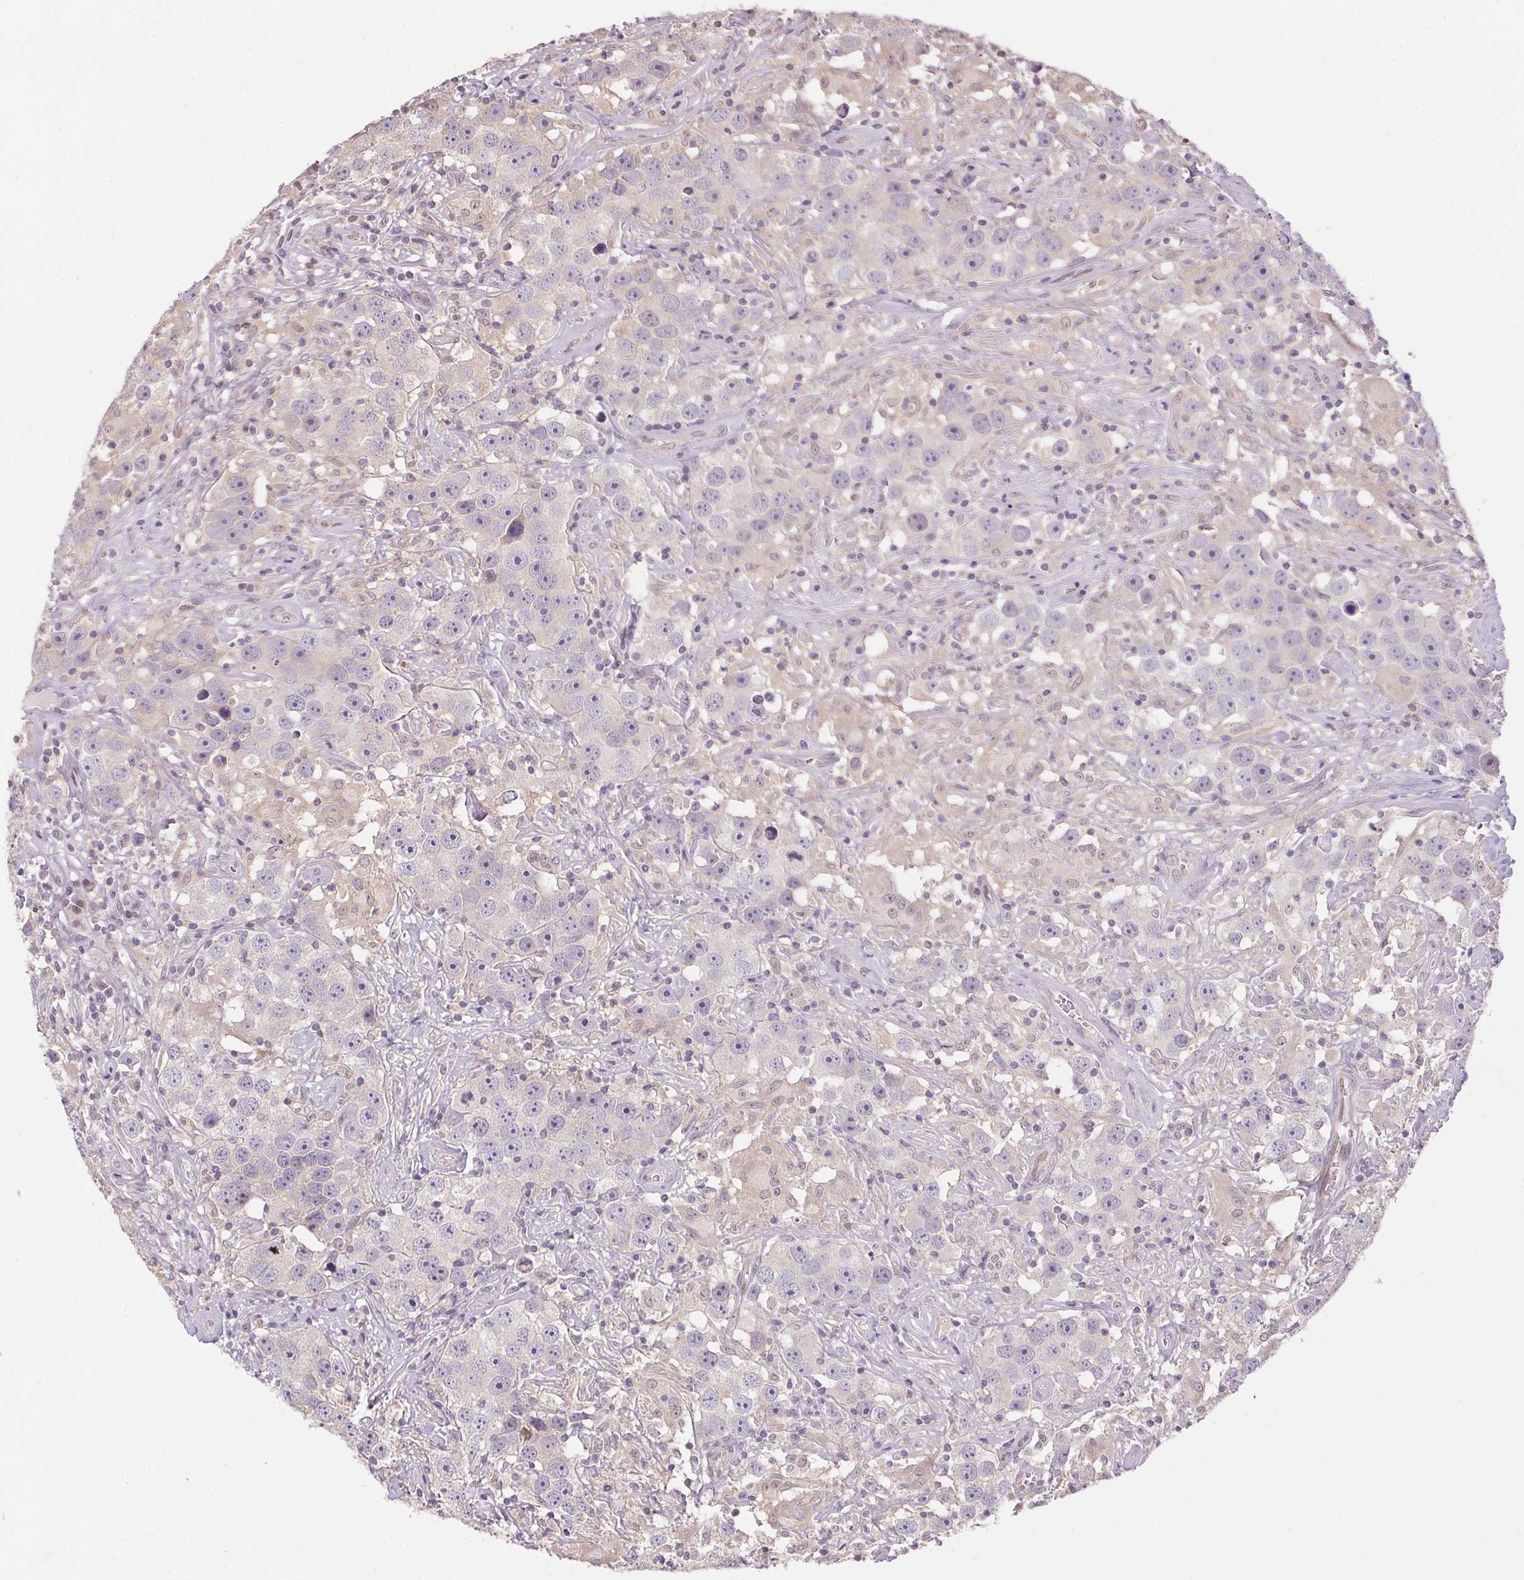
{"staining": {"intensity": "weak", "quantity": "<25%", "location": "cytoplasmic/membranous"}, "tissue": "testis cancer", "cell_type": "Tumor cells", "image_type": "cancer", "snomed": [{"axis": "morphology", "description": "Seminoma, NOS"}, {"axis": "topography", "description": "Testis"}], "caption": "IHC photomicrograph of neoplastic tissue: testis cancer stained with DAB shows no significant protein staining in tumor cells.", "gene": "SC5D", "patient": {"sex": "male", "age": 49}}